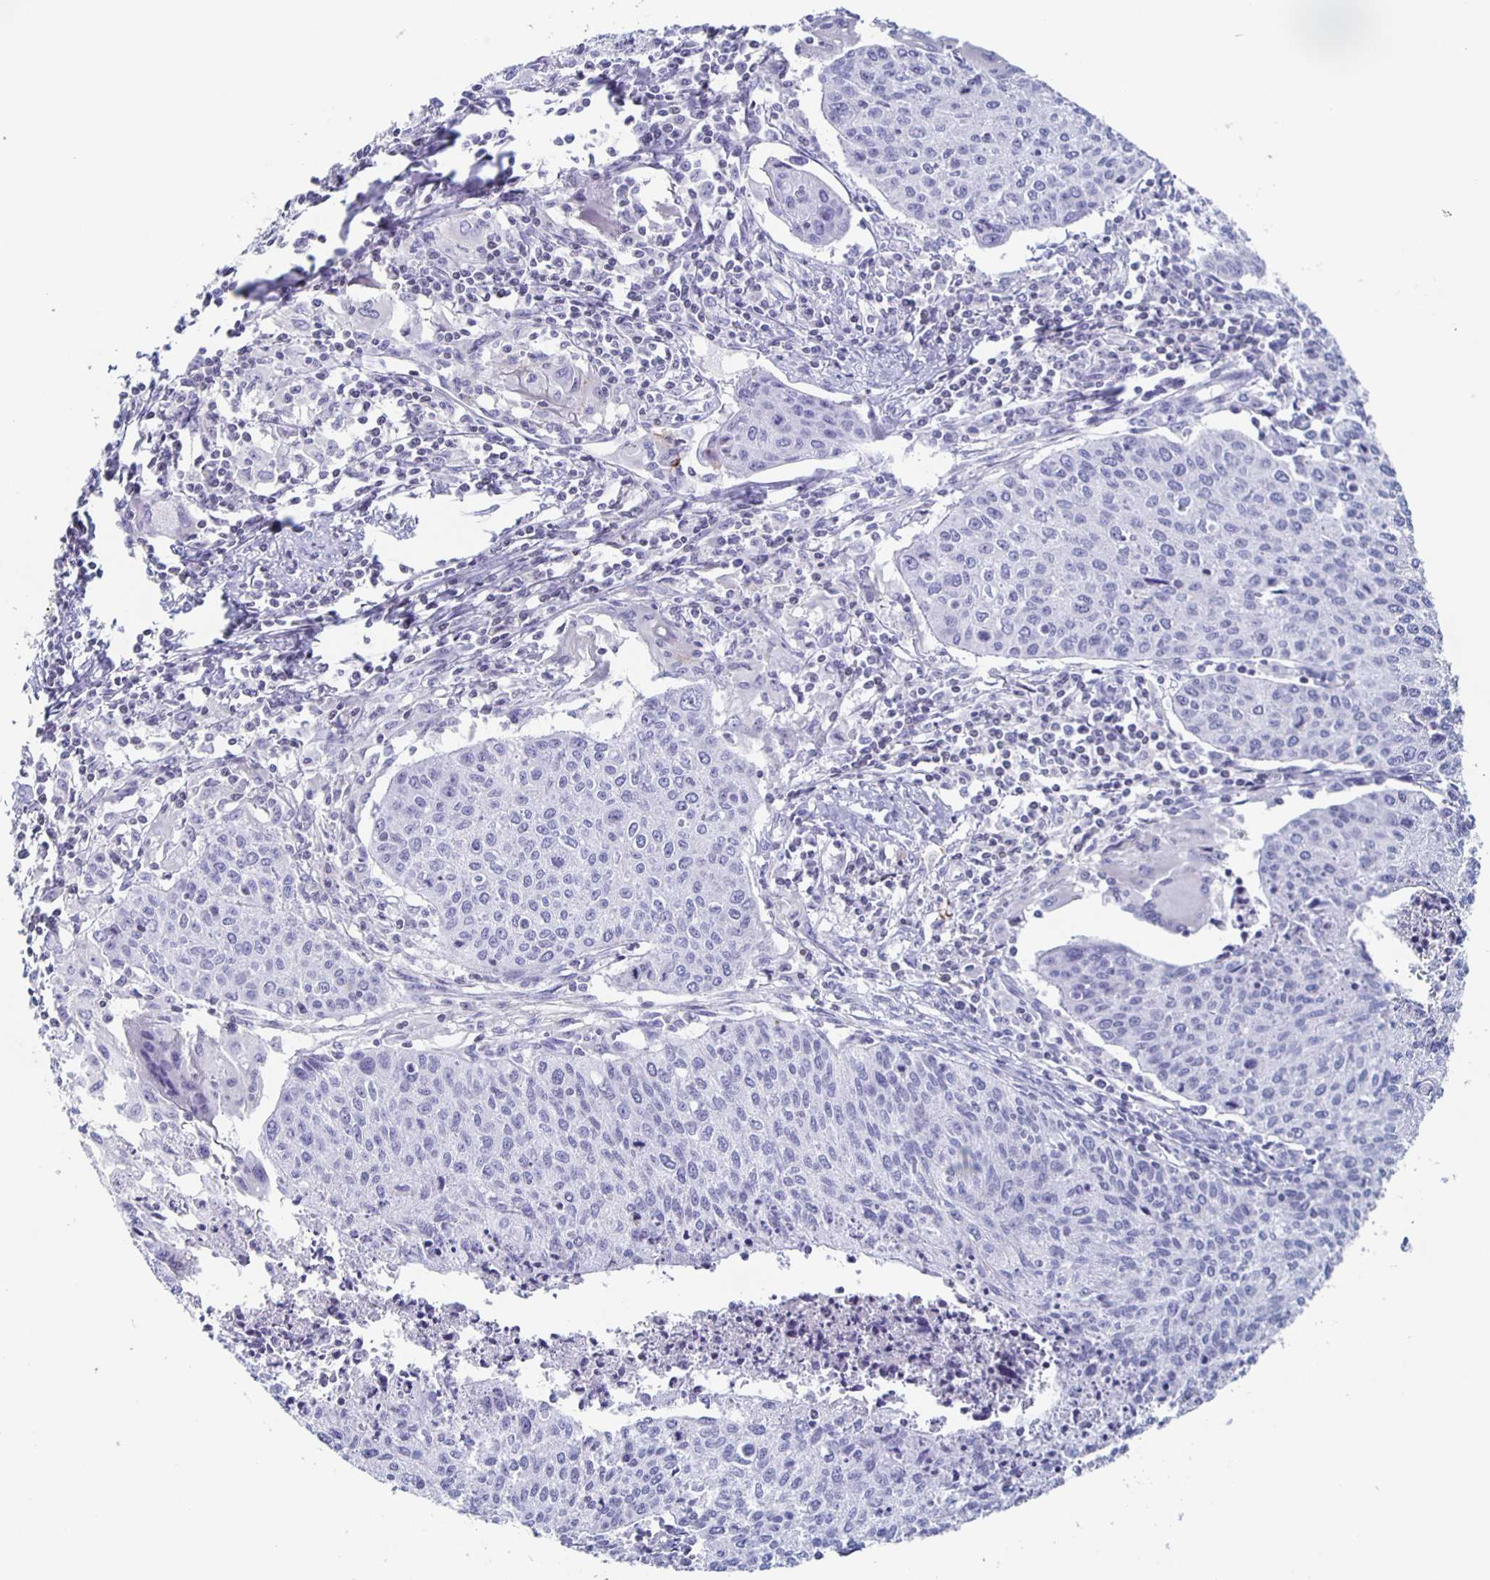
{"staining": {"intensity": "negative", "quantity": "none", "location": "none"}, "tissue": "cervical cancer", "cell_type": "Tumor cells", "image_type": "cancer", "snomed": [{"axis": "morphology", "description": "Squamous cell carcinoma, NOS"}, {"axis": "topography", "description": "Cervix"}], "caption": "Immunohistochemical staining of squamous cell carcinoma (cervical) reveals no significant staining in tumor cells.", "gene": "FGA", "patient": {"sex": "female", "age": 38}}